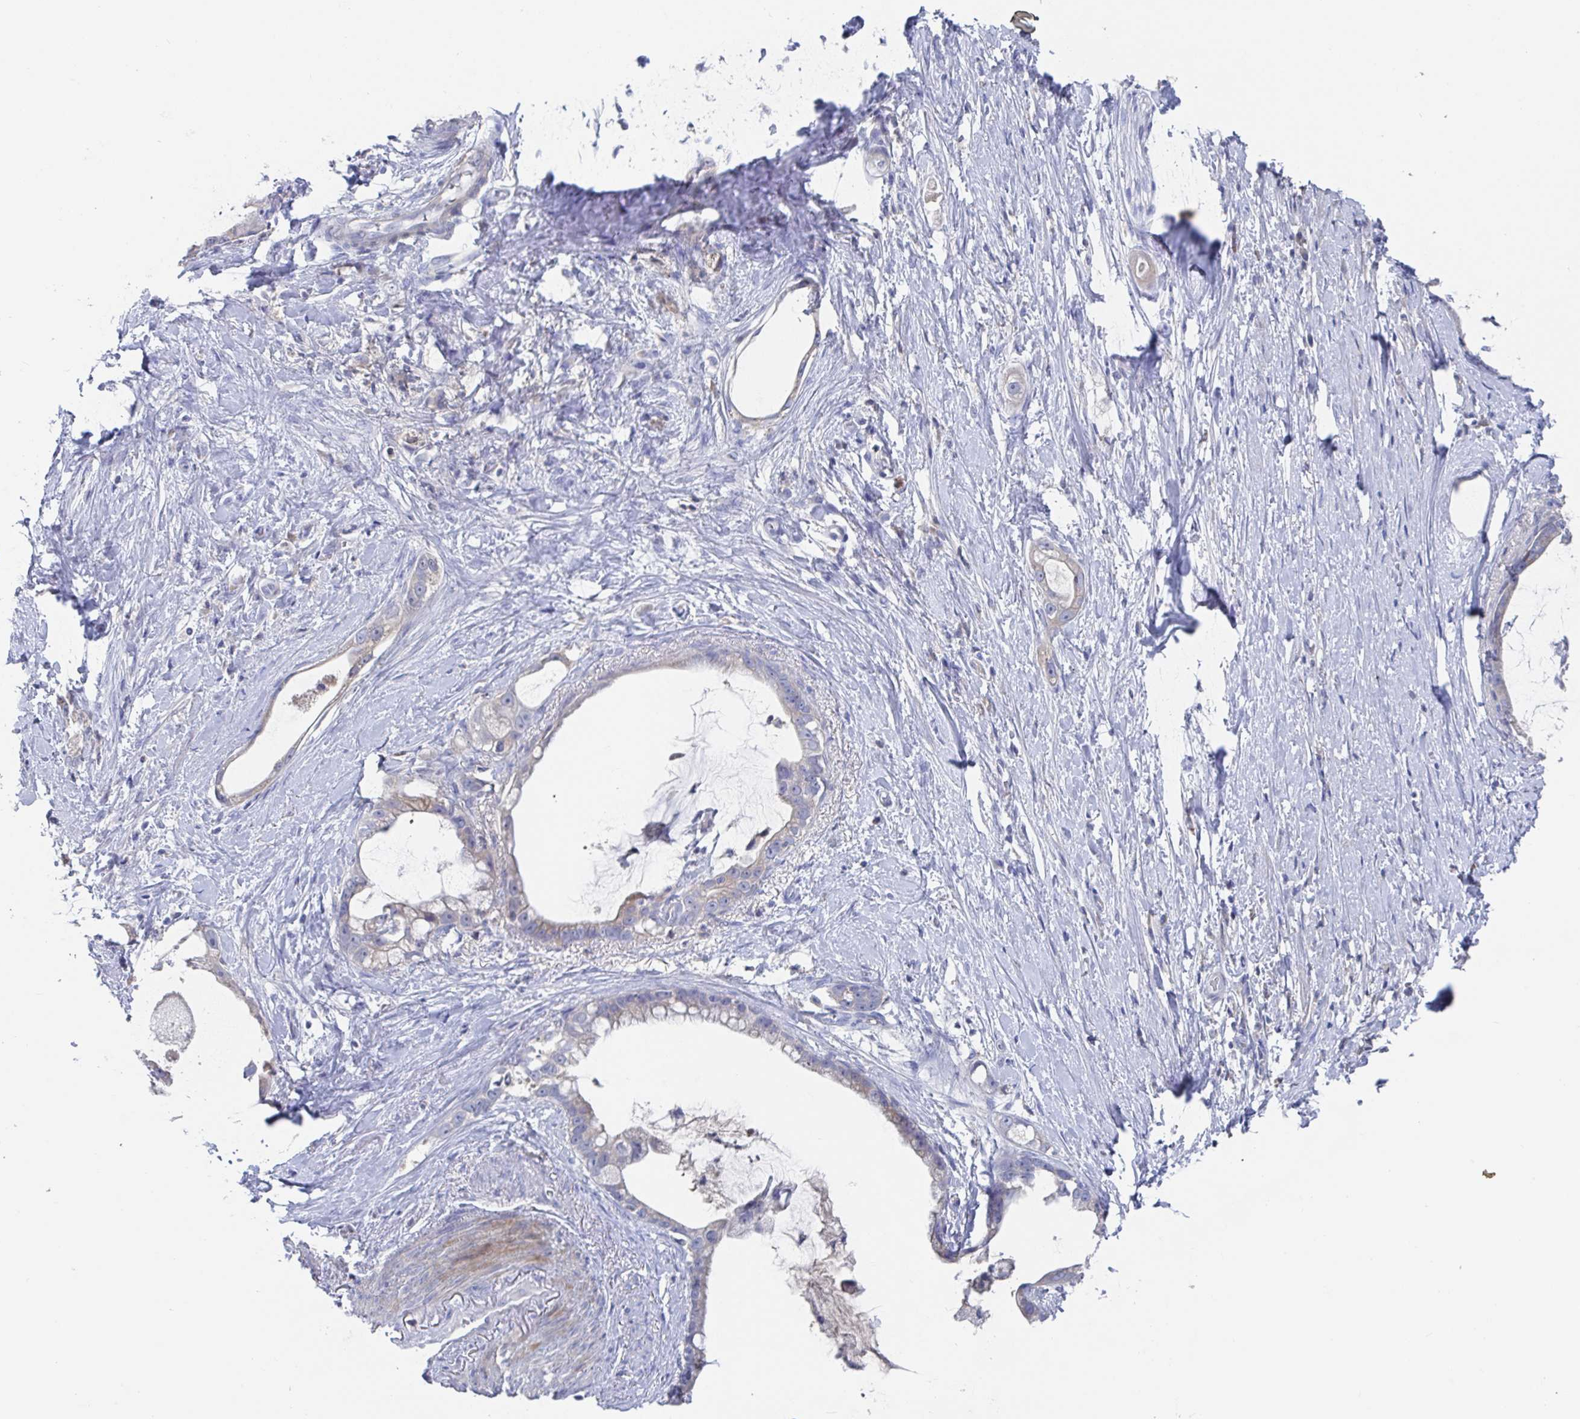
{"staining": {"intensity": "negative", "quantity": "none", "location": "none"}, "tissue": "stomach cancer", "cell_type": "Tumor cells", "image_type": "cancer", "snomed": [{"axis": "morphology", "description": "Adenocarcinoma, NOS"}, {"axis": "topography", "description": "Stomach"}], "caption": "Immunohistochemistry of stomach adenocarcinoma reveals no expression in tumor cells. (IHC, brightfield microscopy, high magnification).", "gene": "GPR148", "patient": {"sex": "male", "age": 55}}